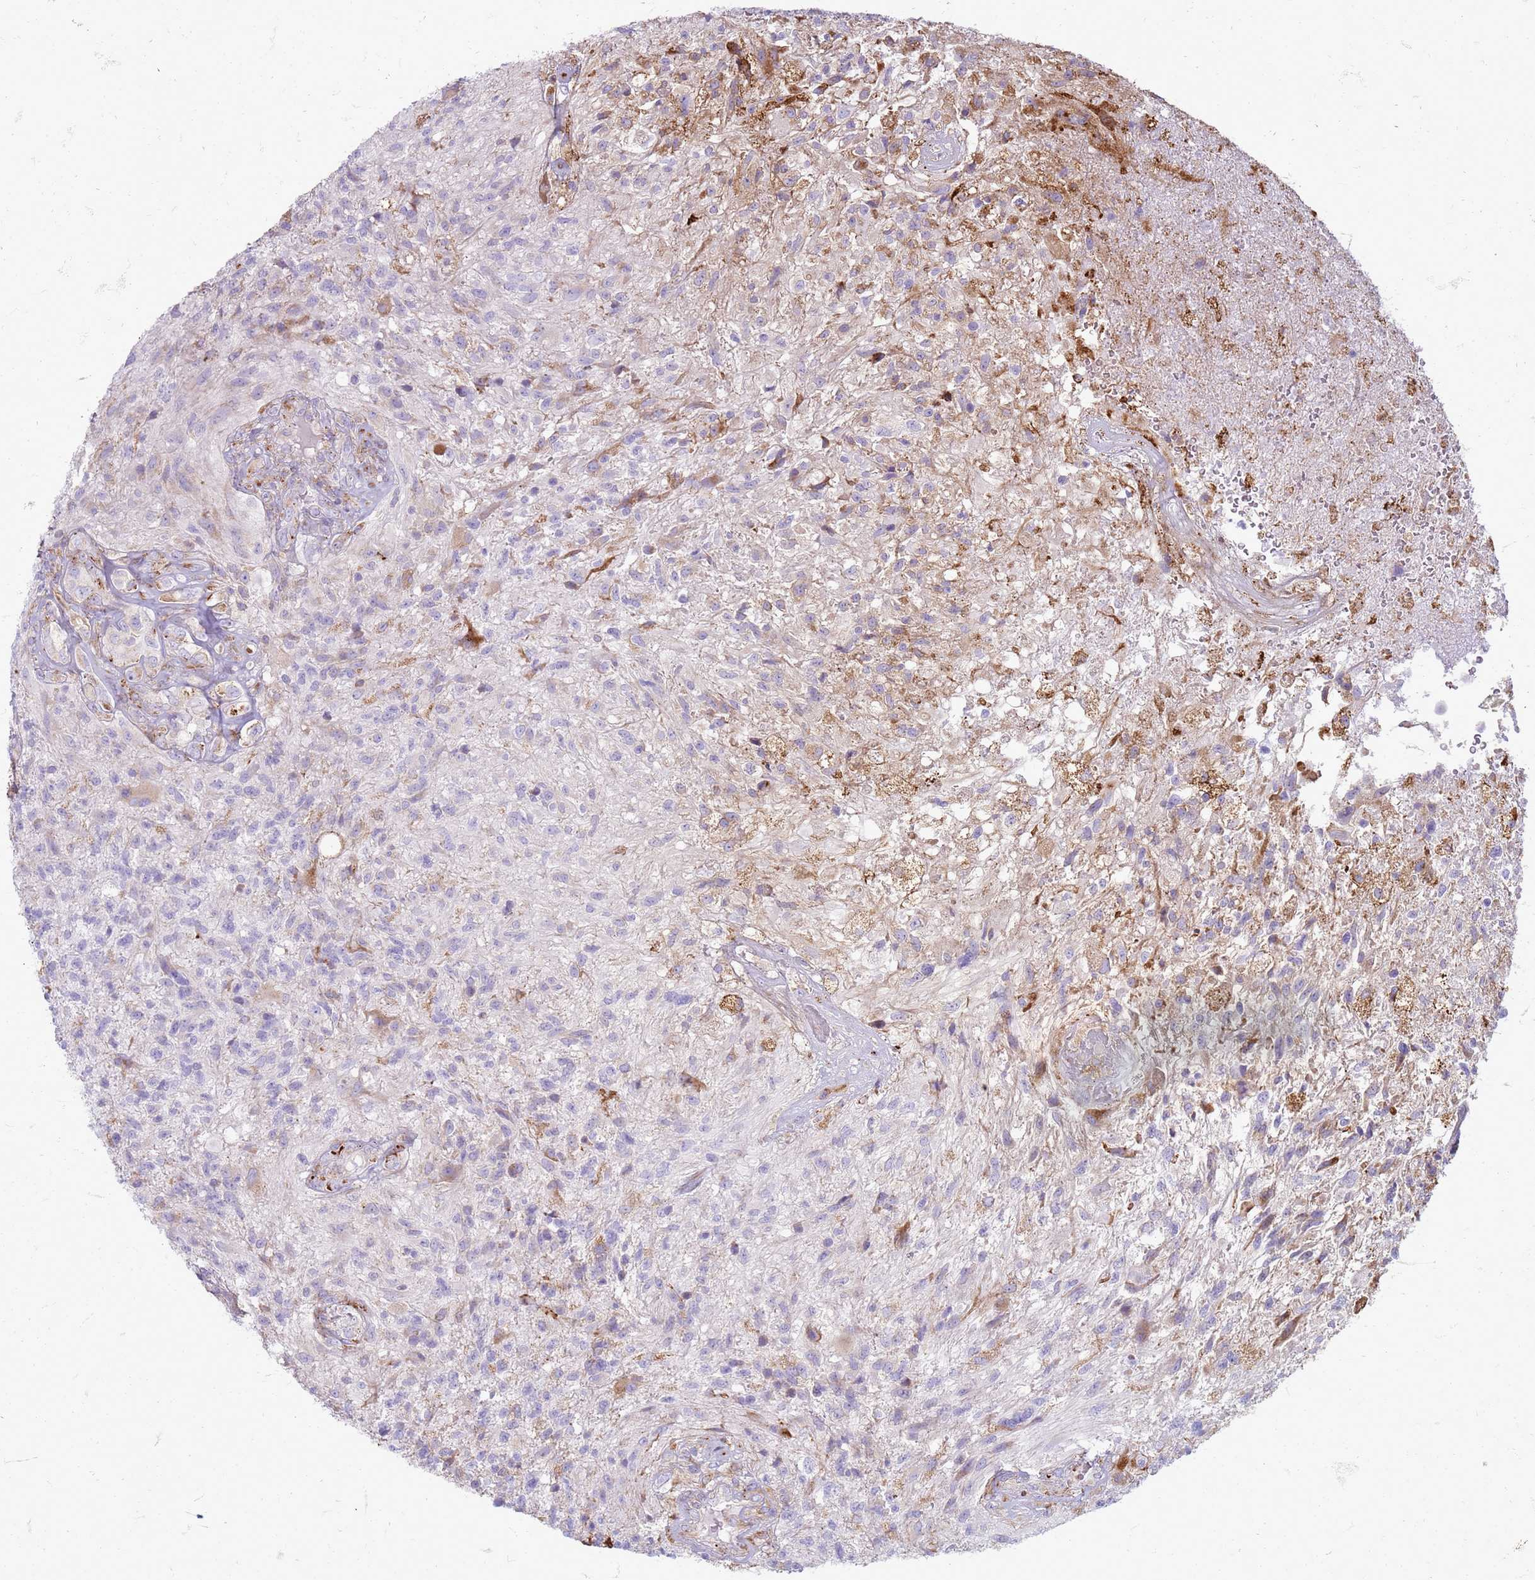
{"staining": {"intensity": "negative", "quantity": "none", "location": "none"}, "tissue": "glioma", "cell_type": "Tumor cells", "image_type": "cancer", "snomed": [{"axis": "morphology", "description": "Glioma, malignant, High grade"}, {"axis": "topography", "description": "Brain"}], "caption": "Immunohistochemistry of glioma demonstrates no positivity in tumor cells.", "gene": "PDK3", "patient": {"sex": "male", "age": 56}}